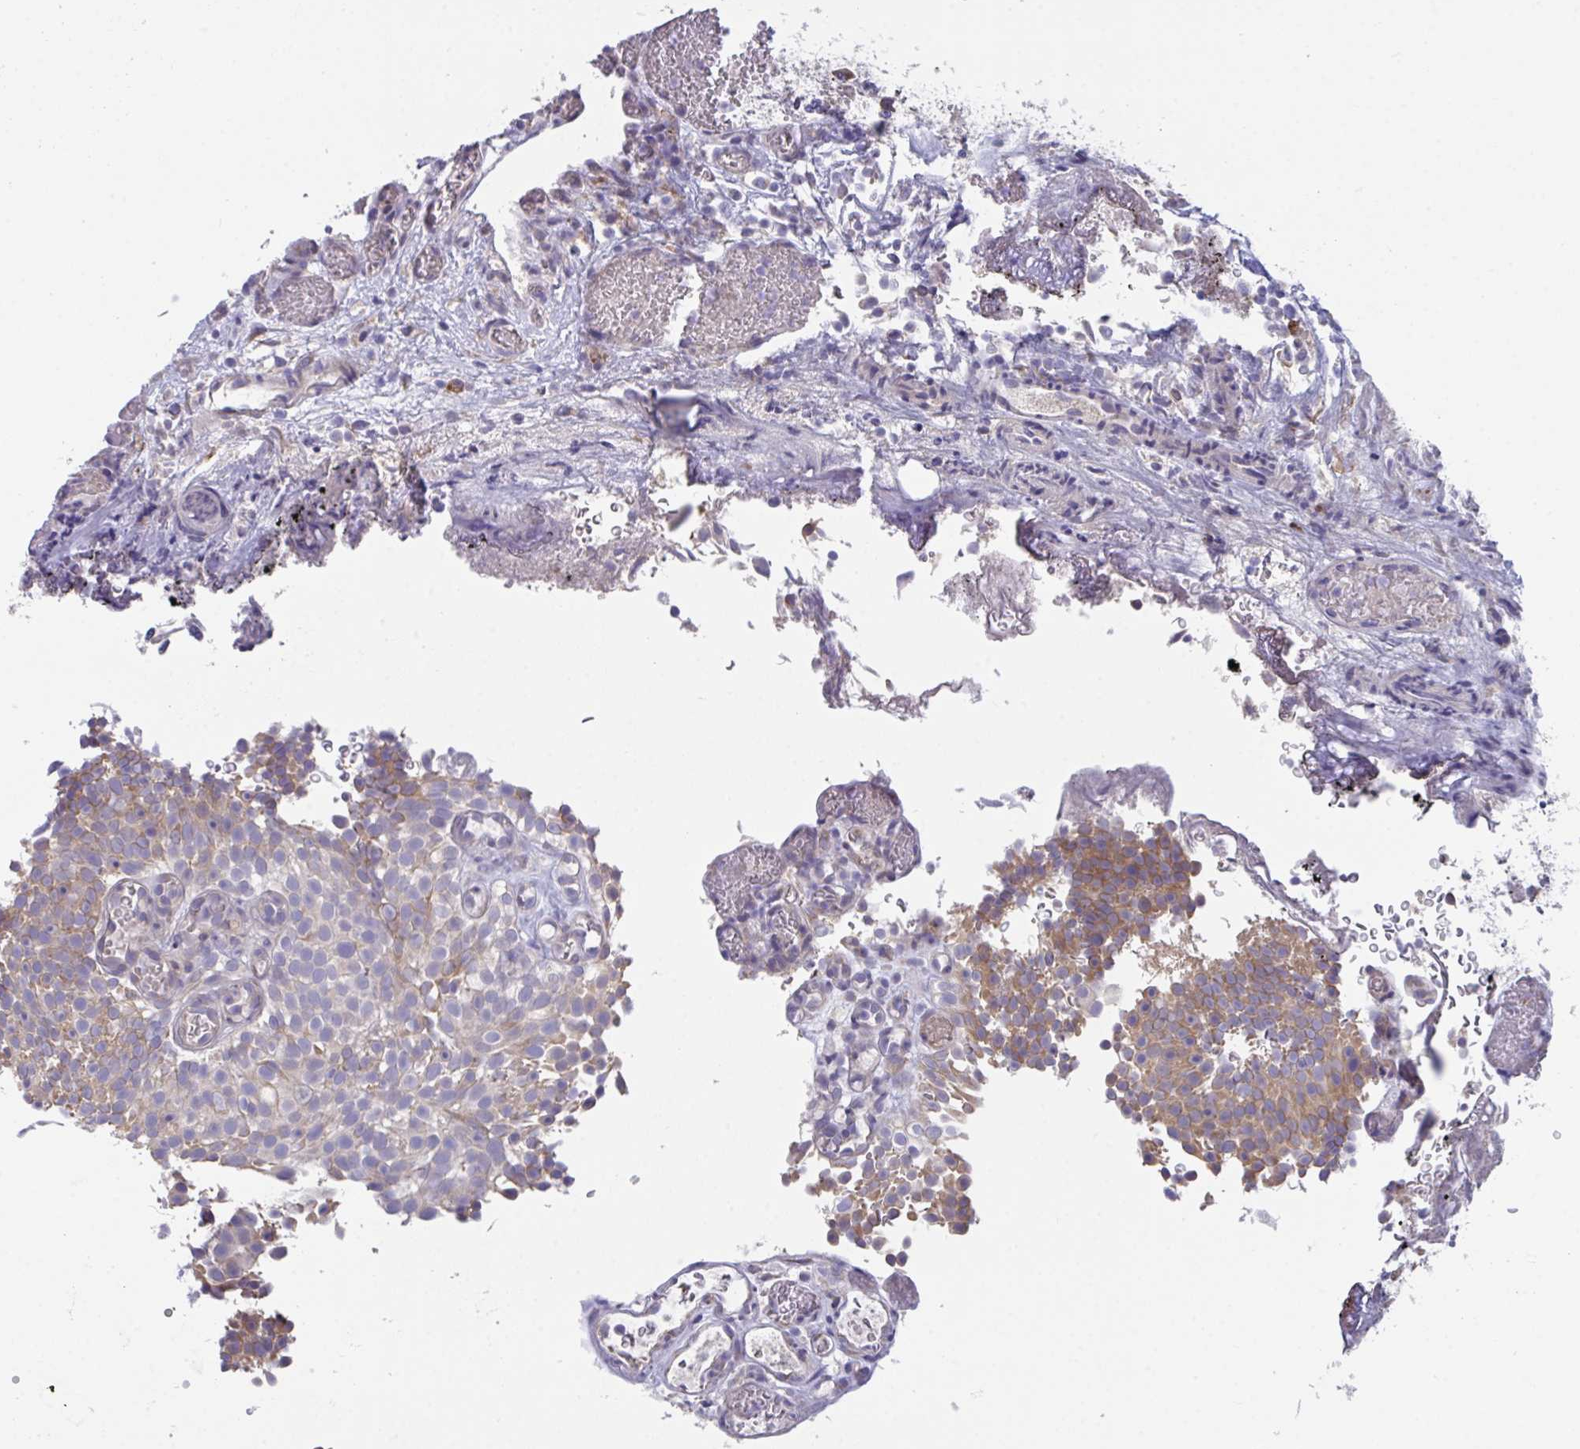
{"staining": {"intensity": "moderate", "quantity": "<25%", "location": "cytoplasmic/membranous"}, "tissue": "urothelial cancer", "cell_type": "Tumor cells", "image_type": "cancer", "snomed": [{"axis": "morphology", "description": "Urothelial carcinoma, Low grade"}, {"axis": "topography", "description": "Urinary bladder"}], "caption": "About <25% of tumor cells in urothelial cancer reveal moderate cytoplasmic/membranous protein positivity as visualized by brown immunohistochemical staining.", "gene": "SUSD4", "patient": {"sex": "male", "age": 78}}